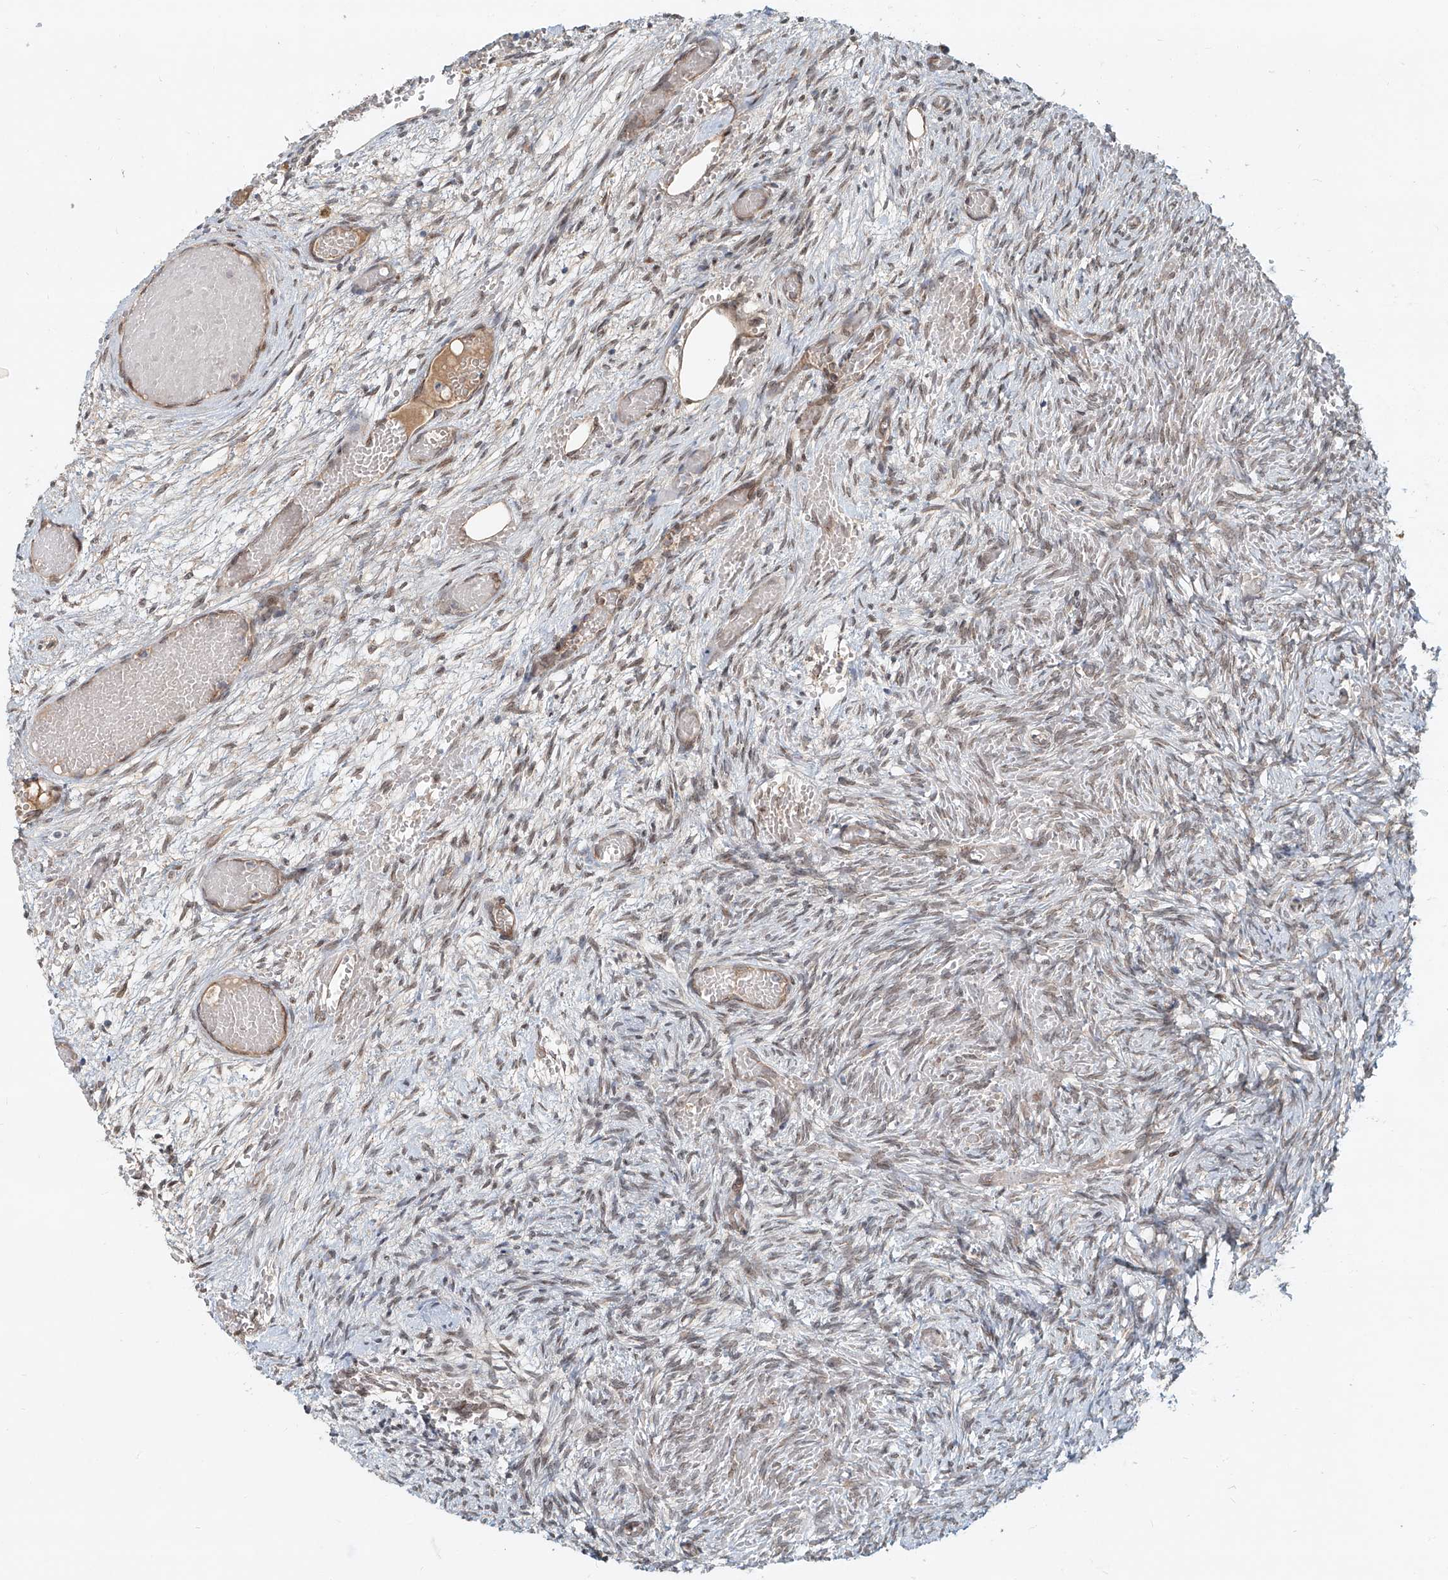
{"staining": {"intensity": "negative", "quantity": "none", "location": "none"}, "tissue": "ovary", "cell_type": "Ovarian stroma cells", "image_type": "normal", "snomed": [{"axis": "morphology", "description": "Adenocarcinoma, NOS"}, {"axis": "topography", "description": "Endometrium"}], "caption": "IHC photomicrograph of benign ovary: human ovary stained with DAB displays no significant protein expression in ovarian stroma cells. (IHC, brightfield microscopy, high magnification).", "gene": "SASH1", "patient": {"sex": "female", "age": 32}}